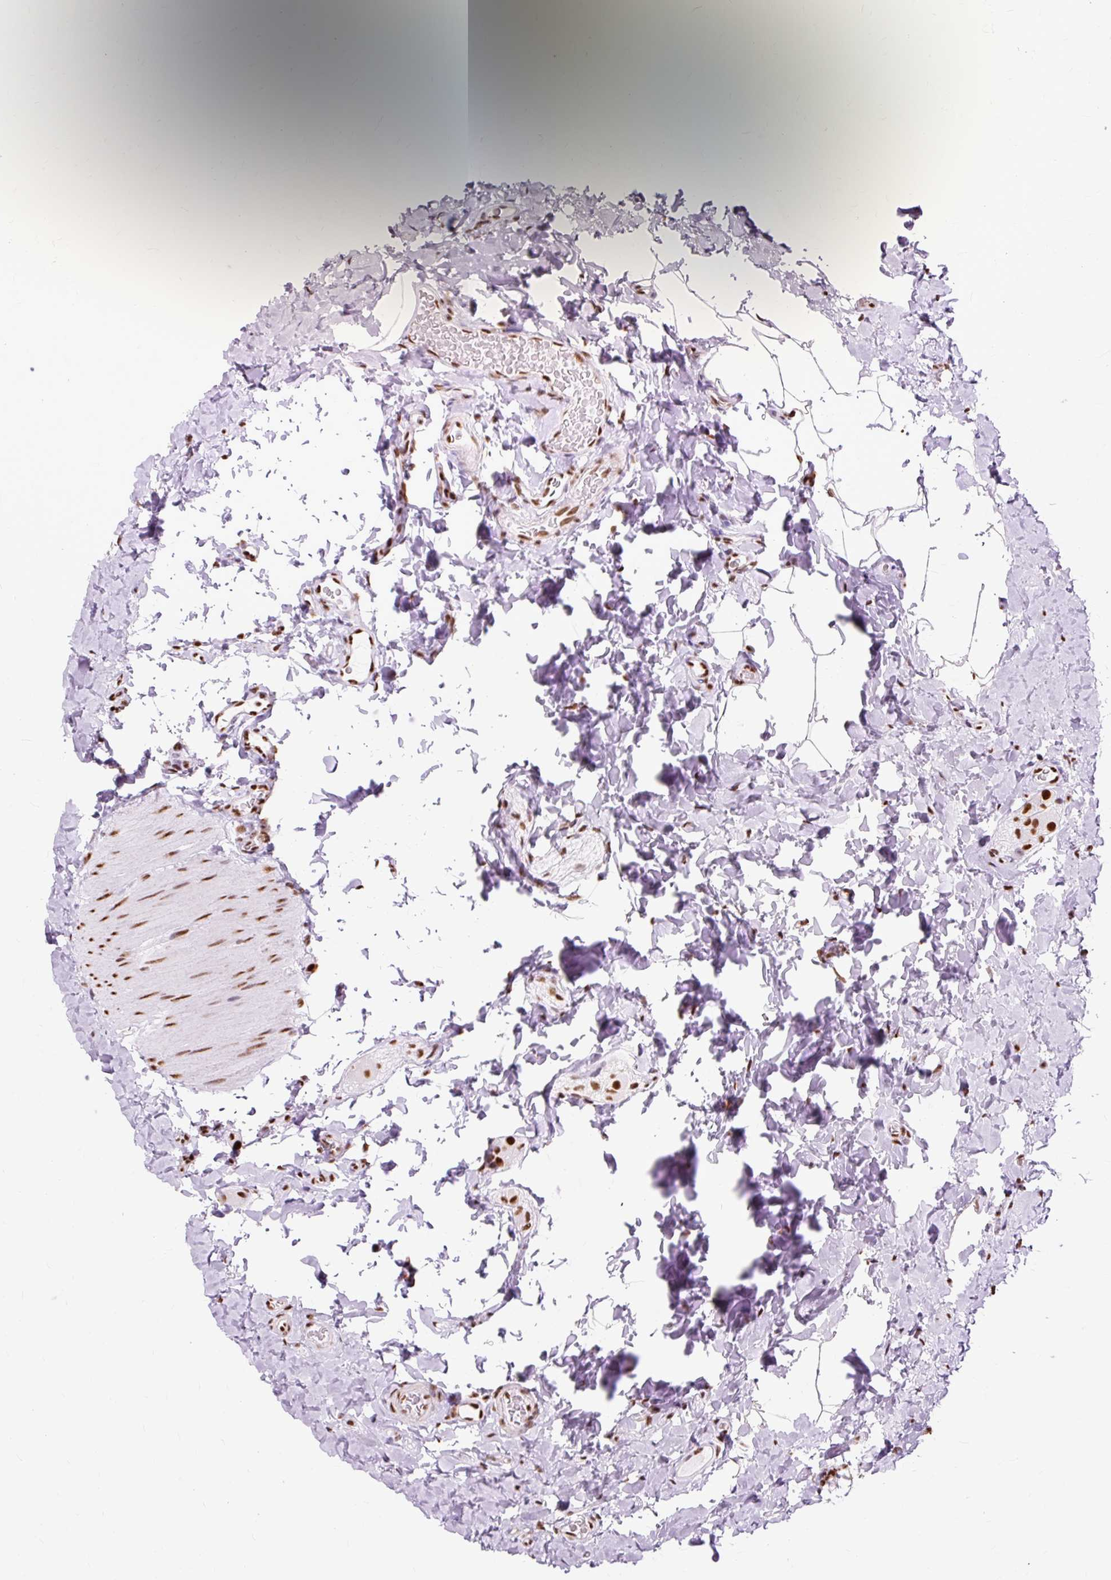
{"staining": {"intensity": "moderate", "quantity": ">75%", "location": "nuclear"}, "tissue": "colon", "cell_type": "Endothelial cells", "image_type": "normal", "snomed": [{"axis": "morphology", "description": "Normal tissue, NOS"}, {"axis": "topography", "description": "Colon"}], "caption": "DAB (3,3'-diaminobenzidine) immunohistochemical staining of normal human colon shows moderate nuclear protein positivity in about >75% of endothelial cells.", "gene": "XRCC6", "patient": {"sex": "male", "age": 46}}